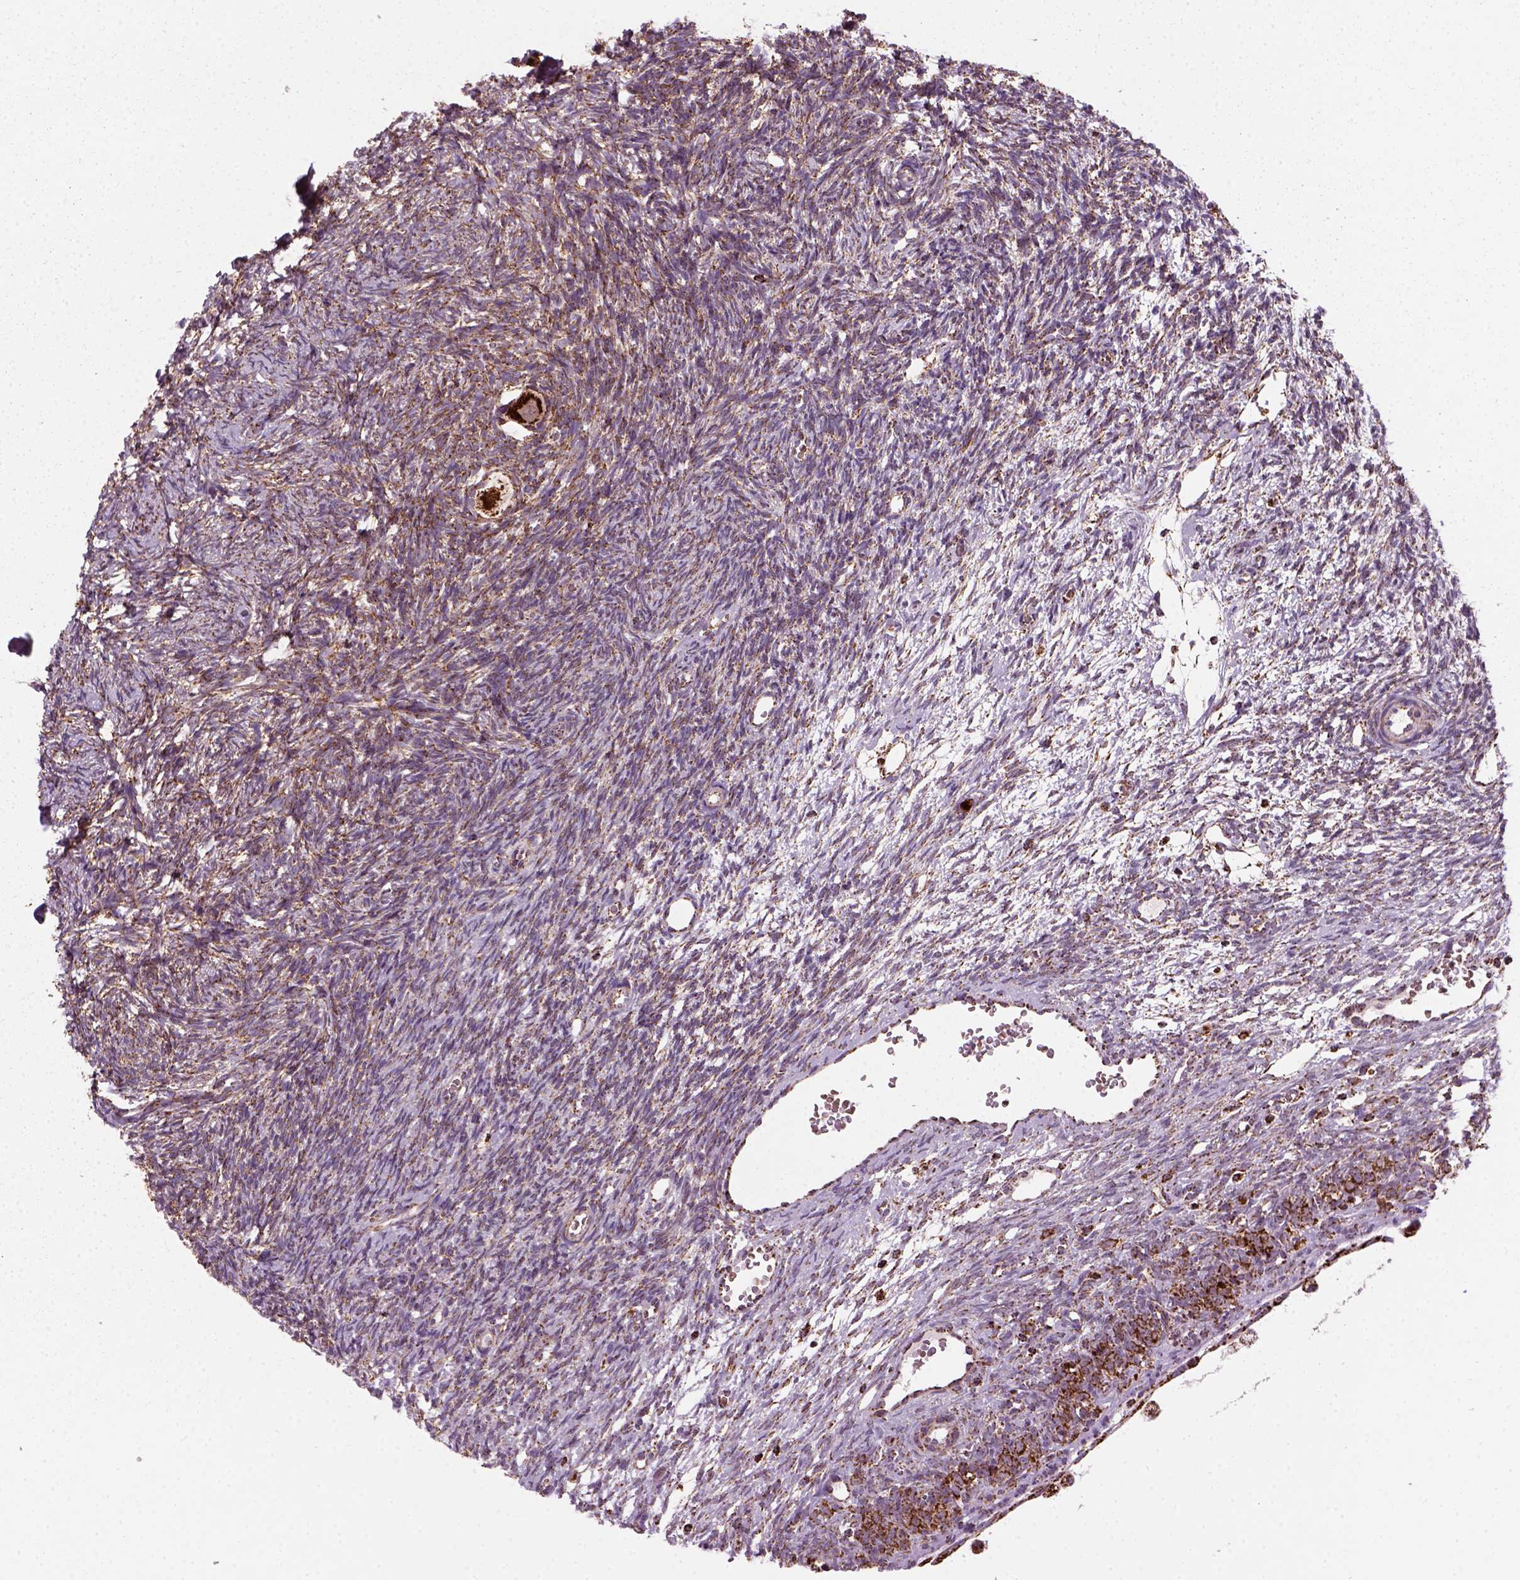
{"staining": {"intensity": "strong", "quantity": ">75%", "location": "cytoplasmic/membranous"}, "tissue": "ovary", "cell_type": "Follicle cells", "image_type": "normal", "snomed": [{"axis": "morphology", "description": "Normal tissue, NOS"}, {"axis": "topography", "description": "Ovary"}], "caption": "Immunohistochemical staining of normal human ovary shows >75% levels of strong cytoplasmic/membranous protein staining in about >75% of follicle cells. (Stains: DAB in brown, nuclei in blue, Microscopy: brightfield microscopy at high magnification).", "gene": "NUDT16L1", "patient": {"sex": "female", "age": 34}}